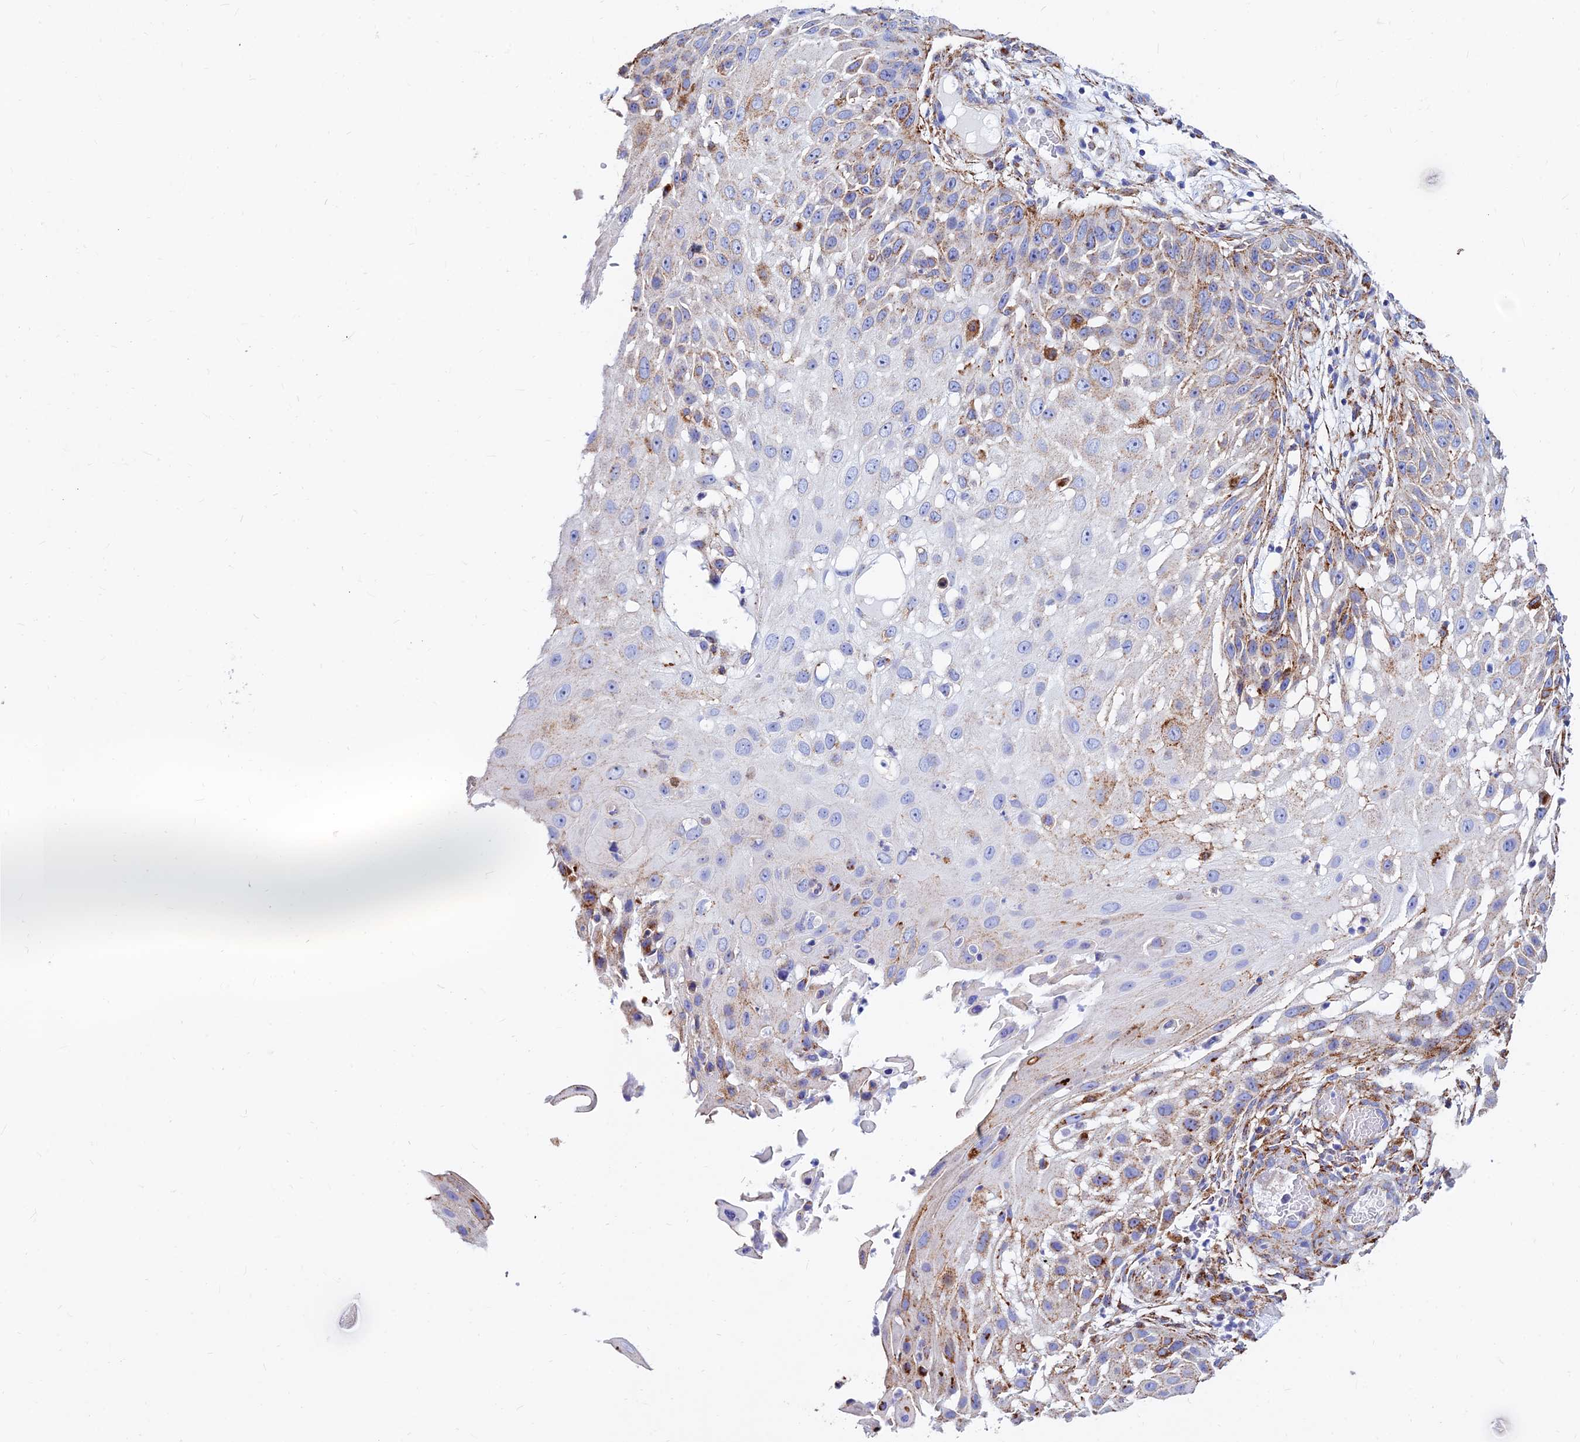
{"staining": {"intensity": "moderate", "quantity": "<25%", "location": "cytoplasmic/membranous"}, "tissue": "skin cancer", "cell_type": "Tumor cells", "image_type": "cancer", "snomed": [{"axis": "morphology", "description": "Squamous cell carcinoma, NOS"}, {"axis": "topography", "description": "Skin"}], "caption": "Protein expression by immunohistochemistry demonstrates moderate cytoplasmic/membranous positivity in approximately <25% of tumor cells in skin squamous cell carcinoma. (IHC, brightfield microscopy, high magnification).", "gene": "SPNS1", "patient": {"sex": "female", "age": 44}}